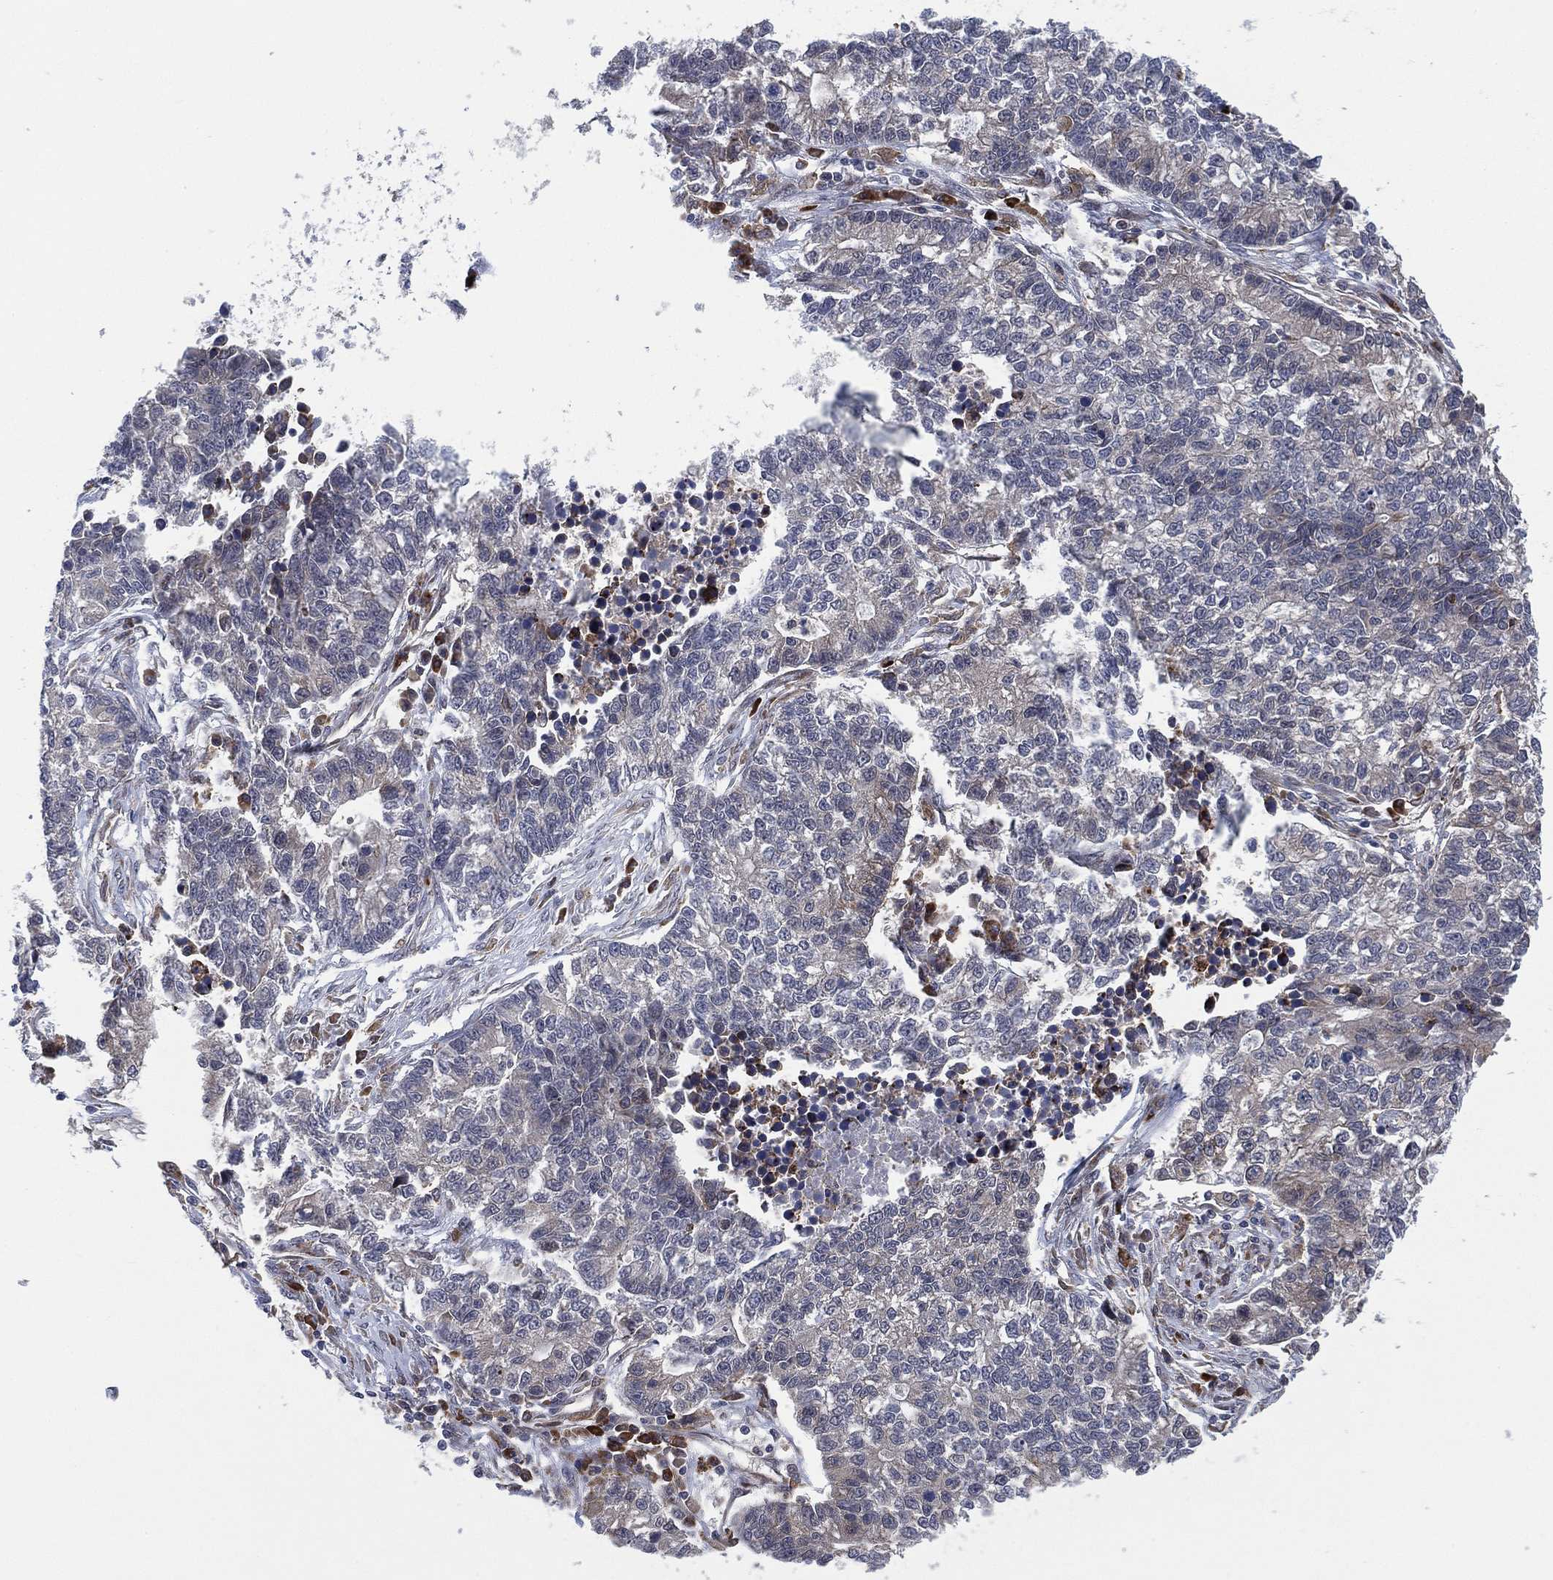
{"staining": {"intensity": "negative", "quantity": "none", "location": "none"}, "tissue": "lung cancer", "cell_type": "Tumor cells", "image_type": "cancer", "snomed": [{"axis": "morphology", "description": "Adenocarcinoma, NOS"}, {"axis": "topography", "description": "Lung"}], "caption": "This is an immunohistochemistry (IHC) histopathology image of lung cancer. There is no positivity in tumor cells.", "gene": "FES", "patient": {"sex": "male", "age": 57}}